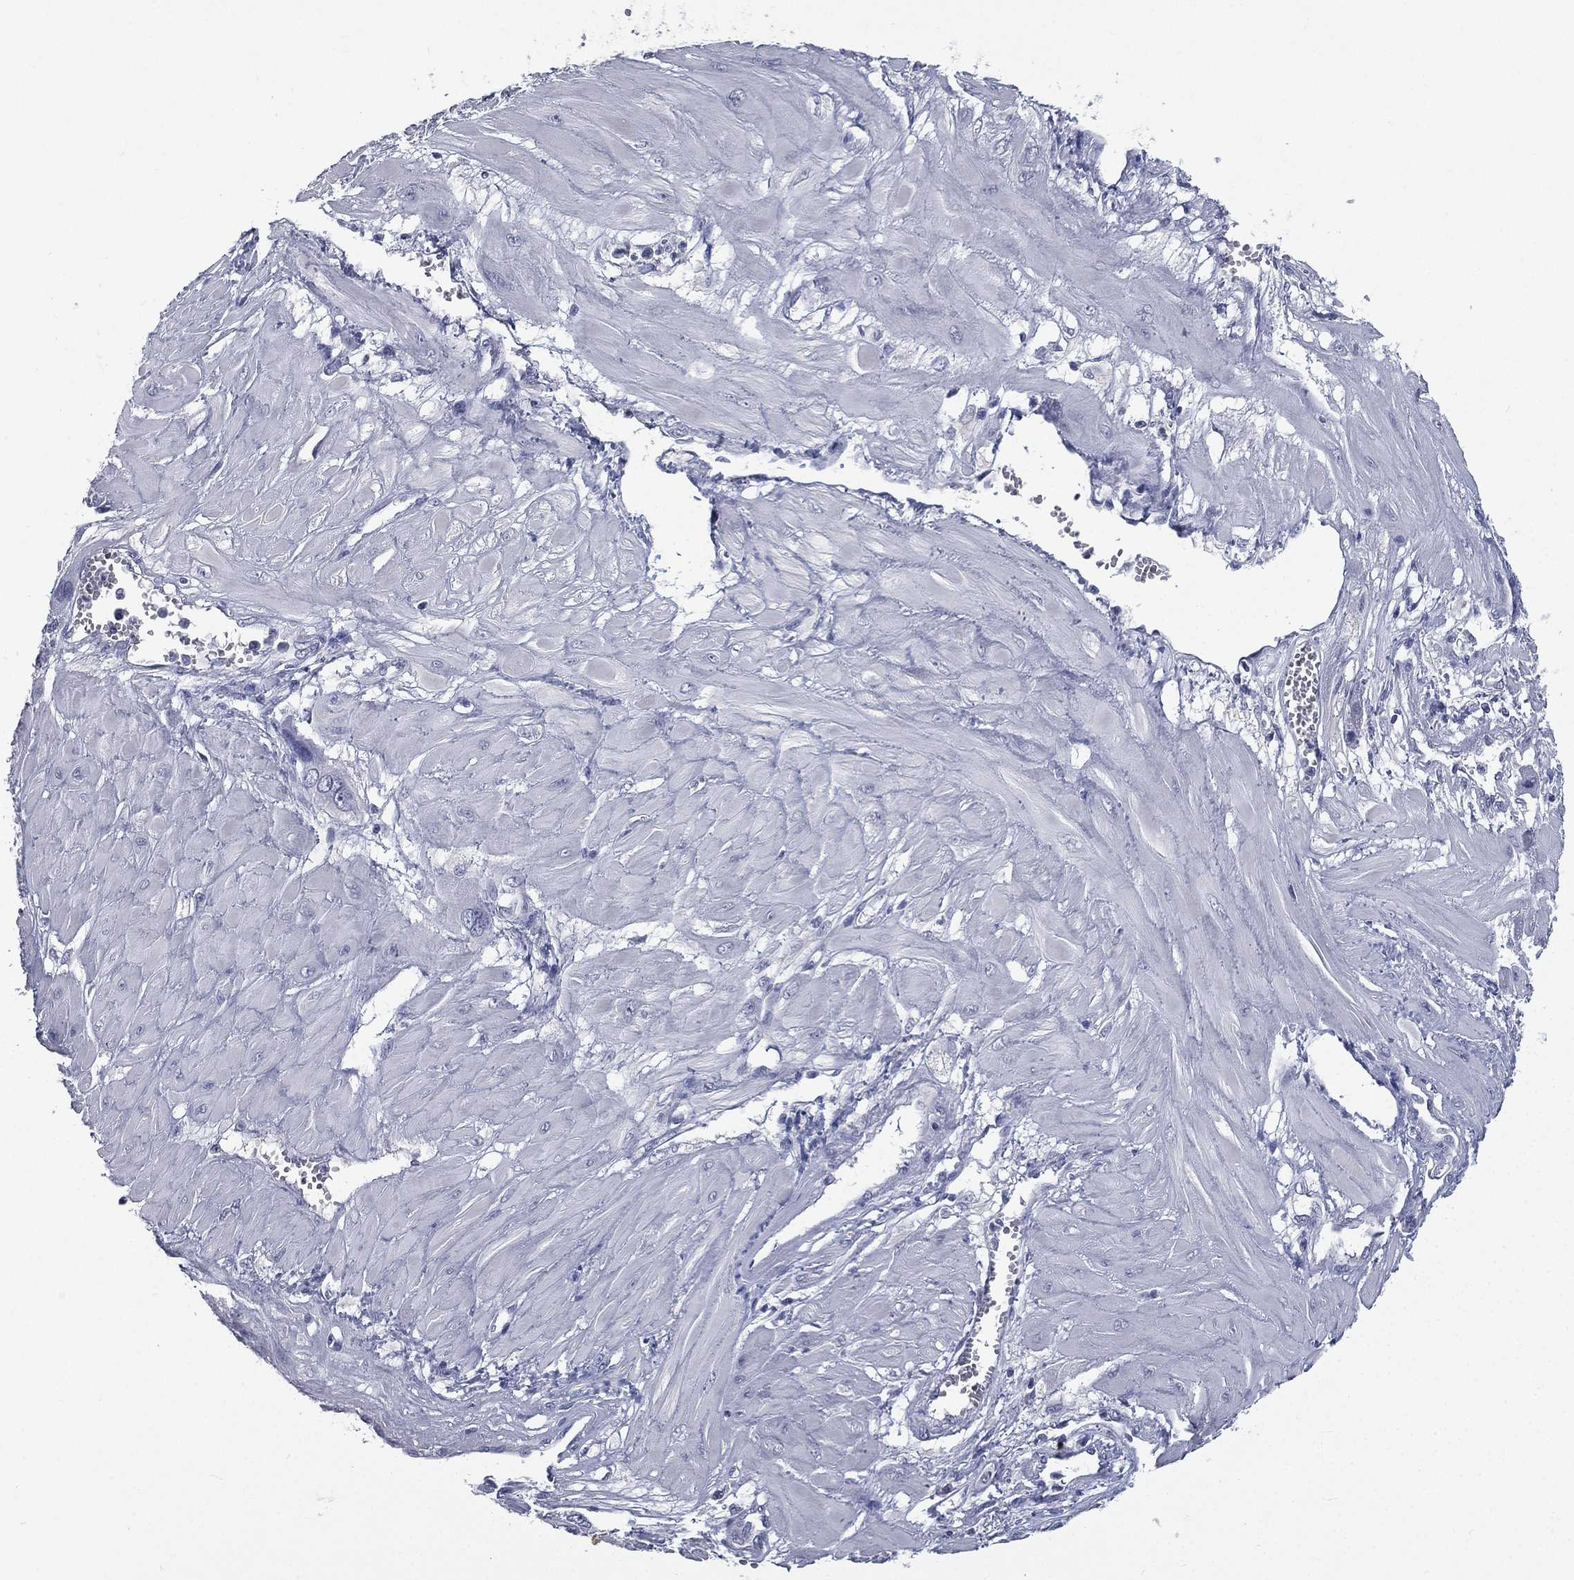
{"staining": {"intensity": "negative", "quantity": "none", "location": "none"}, "tissue": "cervical cancer", "cell_type": "Tumor cells", "image_type": "cancer", "snomed": [{"axis": "morphology", "description": "Squamous cell carcinoma, NOS"}, {"axis": "topography", "description": "Cervix"}], "caption": "DAB immunohistochemical staining of cervical cancer (squamous cell carcinoma) exhibits no significant positivity in tumor cells.", "gene": "IFT27", "patient": {"sex": "female", "age": 34}}